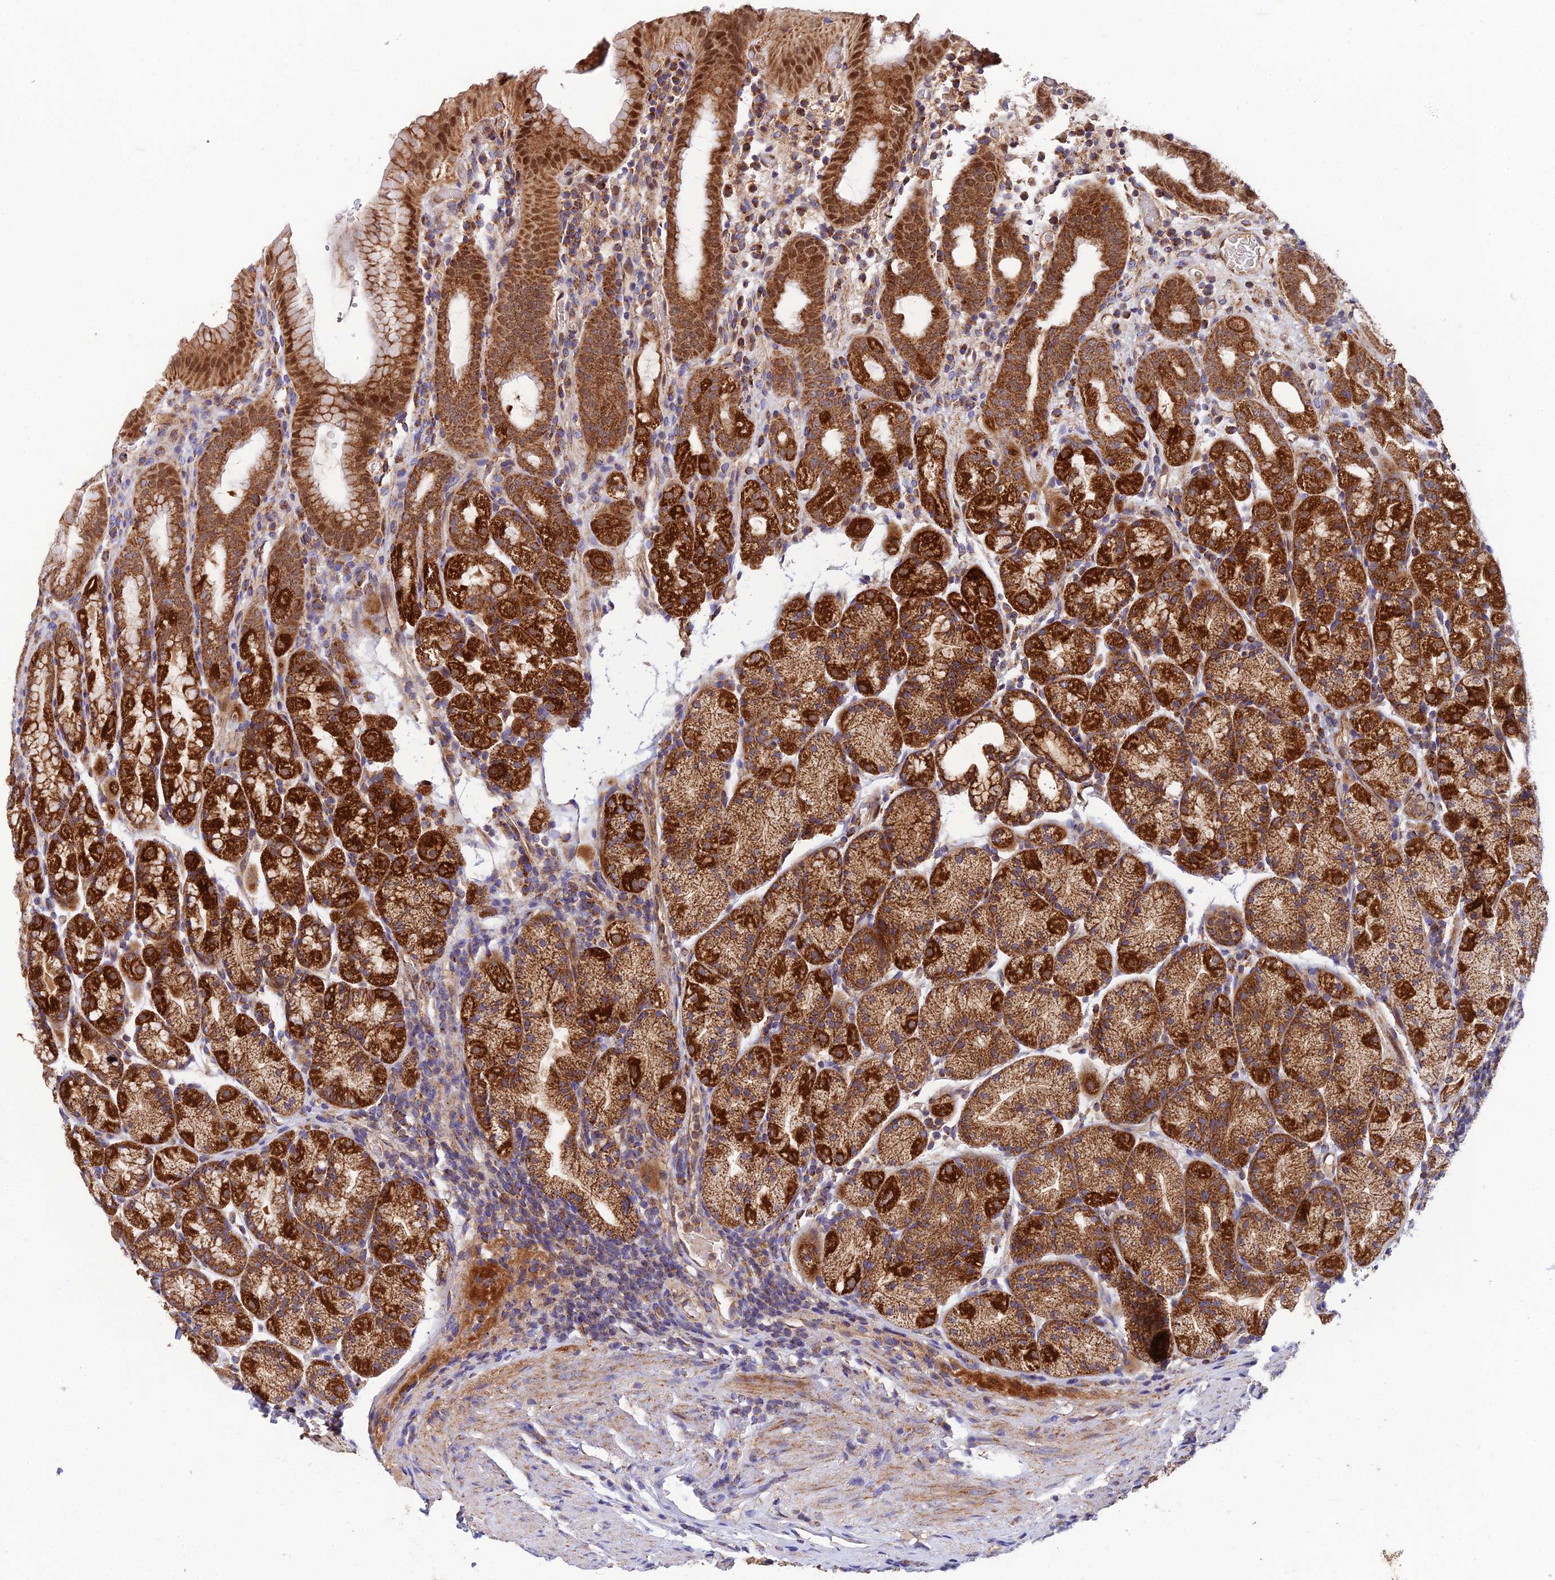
{"staining": {"intensity": "strong", "quantity": ">75%", "location": "cytoplasmic/membranous,nuclear"}, "tissue": "stomach", "cell_type": "Glandular cells", "image_type": "normal", "snomed": [{"axis": "morphology", "description": "Normal tissue, NOS"}, {"axis": "topography", "description": "Stomach, upper"}, {"axis": "topography", "description": "Stomach, lower"}, {"axis": "topography", "description": "Small intestine"}], "caption": "Unremarkable stomach was stained to show a protein in brown. There is high levels of strong cytoplasmic/membranous,nuclear positivity in about >75% of glandular cells.", "gene": "PODNL1", "patient": {"sex": "male", "age": 68}}